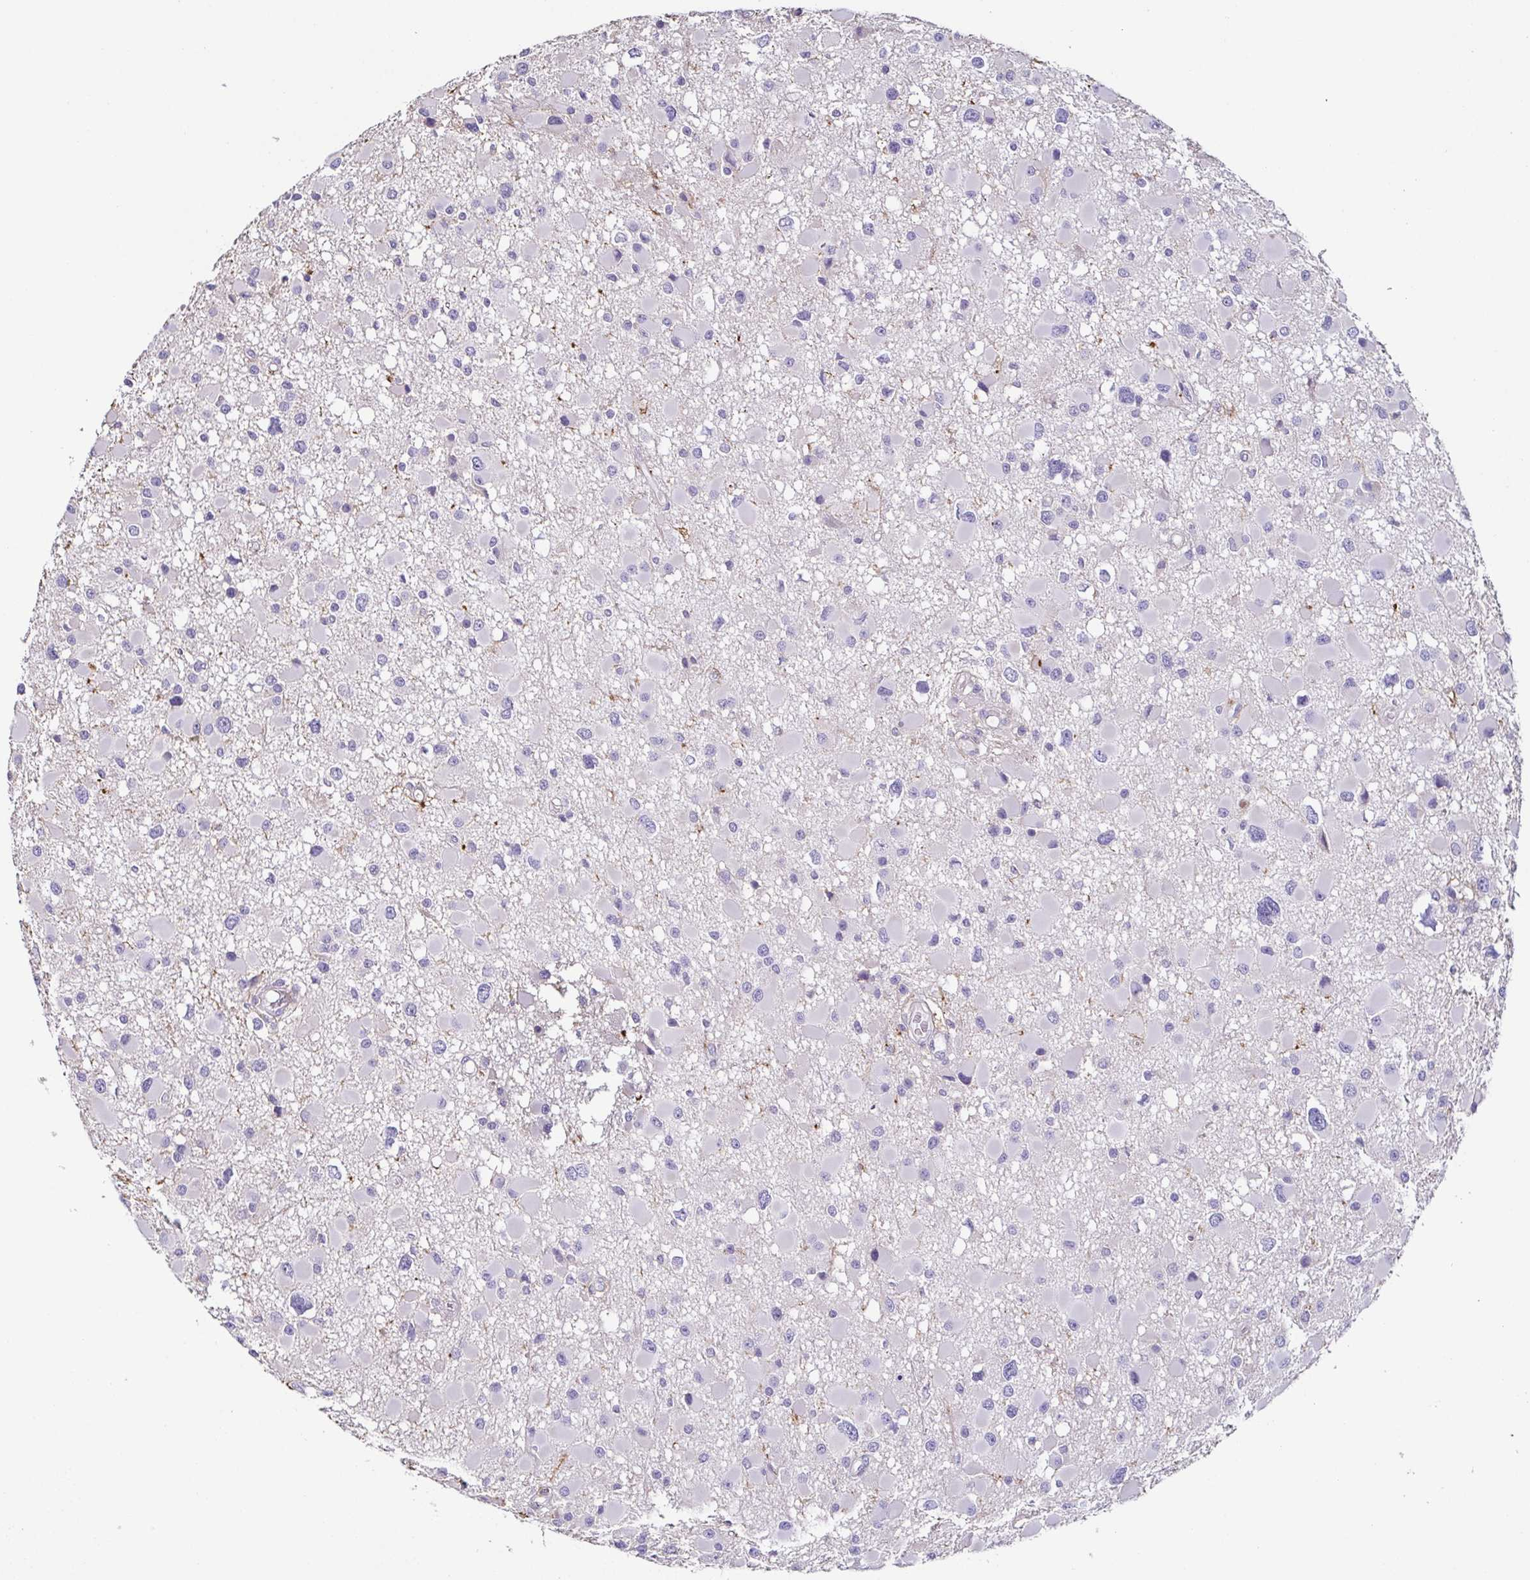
{"staining": {"intensity": "negative", "quantity": "none", "location": "none"}, "tissue": "glioma", "cell_type": "Tumor cells", "image_type": "cancer", "snomed": [{"axis": "morphology", "description": "Glioma, malignant, High grade"}, {"axis": "topography", "description": "Brain"}], "caption": "Immunohistochemistry (IHC) of human glioma shows no staining in tumor cells.", "gene": "ANXA10", "patient": {"sex": "male", "age": 54}}